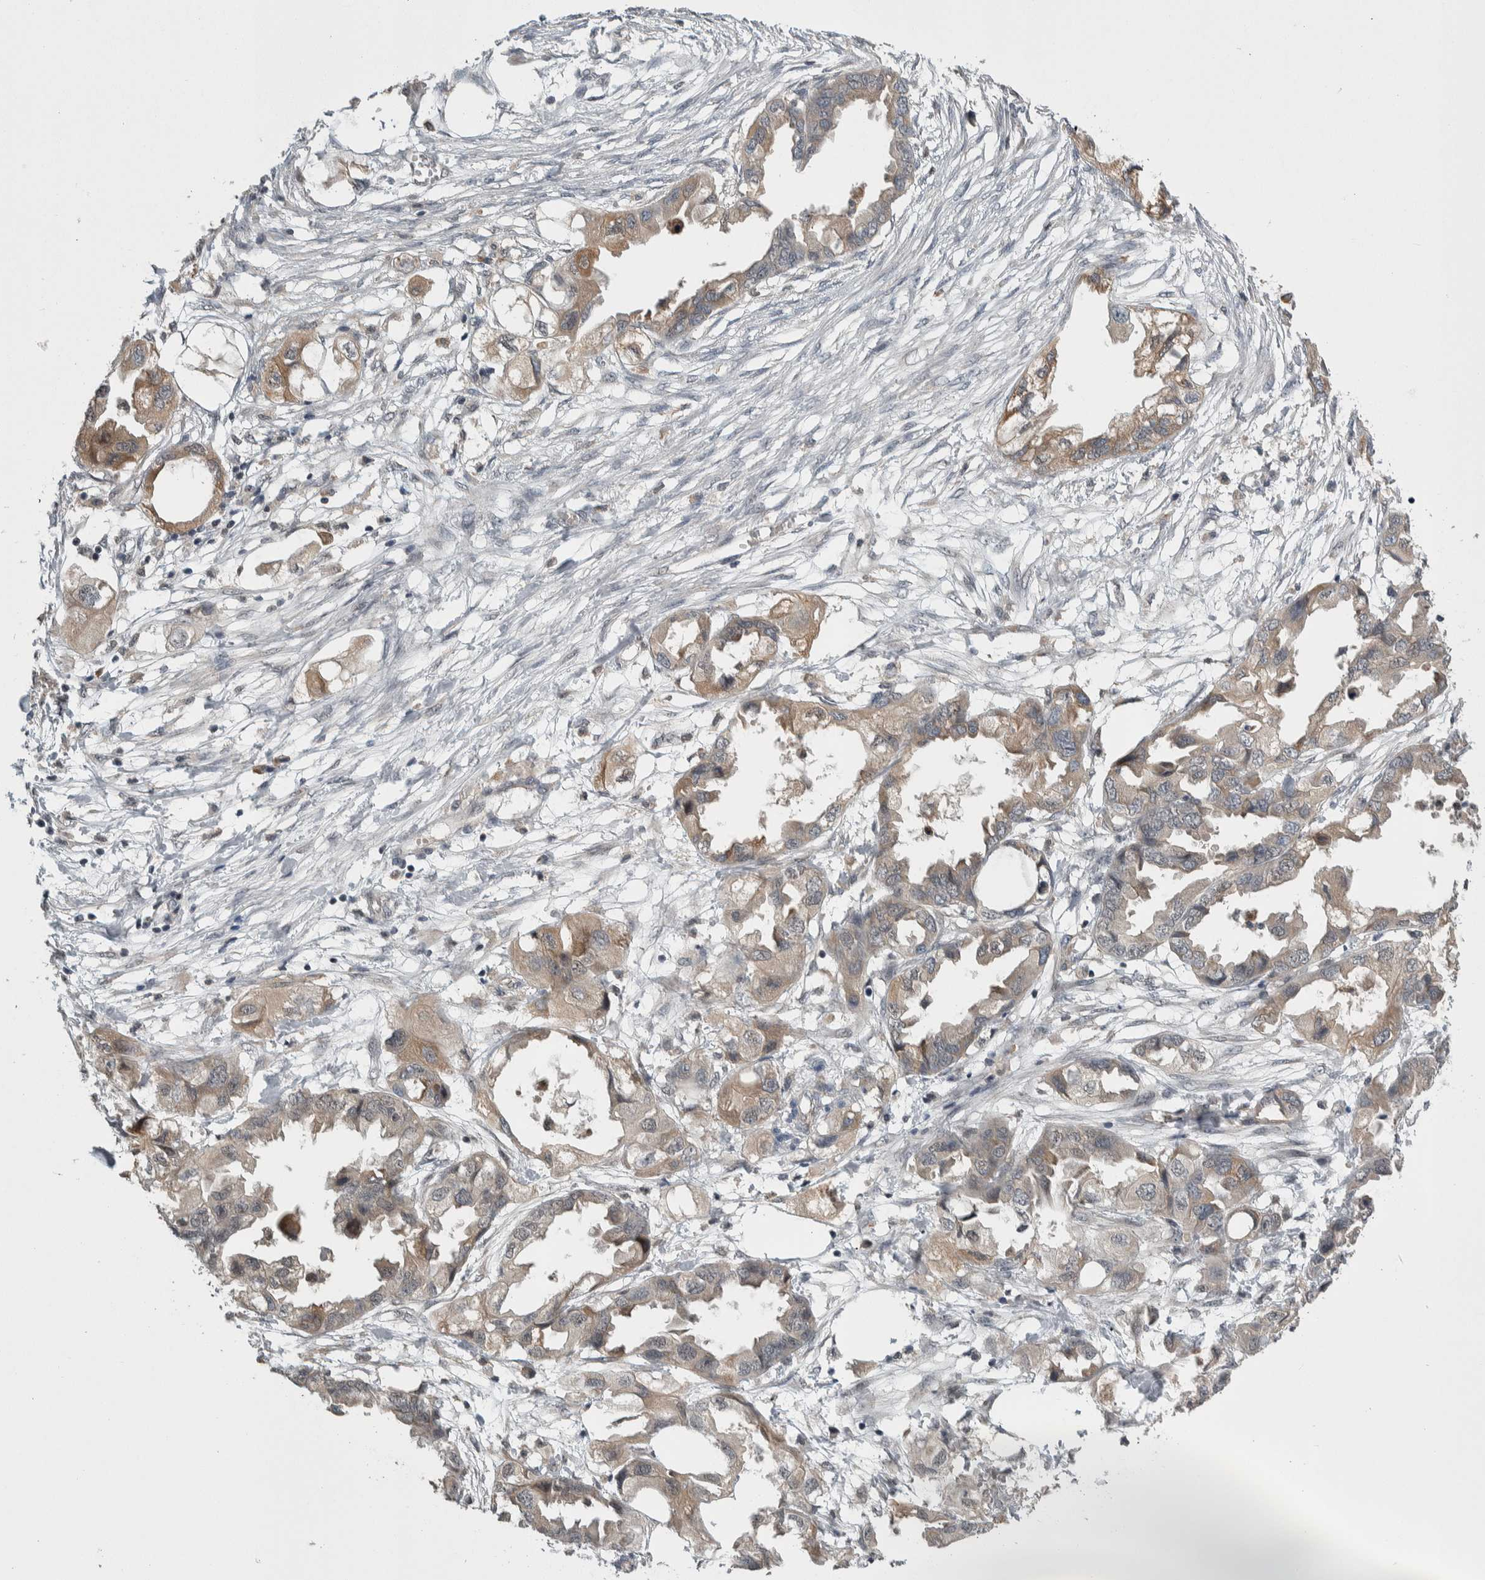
{"staining": {"intensity": "weak", "quantity": ">75%", "location": "cytoplasmic/membranous"}, "tissue": "endometrial cancer", "cell_type": "Tumor cells", "image_type": "cancer", "snomed": [{"axis": "morphology", "description": "Adenocarcinoma, NOS"}, {"axis": "morphology", "description": "Adenocarcinoma, metastatic, NOS"}, {"axis": "topography", "description": "Adipose tissue"}, {"axis": "topography", "description": "Endometrium"}], "caption": "A brown stain shows weak cytoplasmic/membranous positivity of a protein in endometrial cancer tumor cells. The protein is stained brown, and the nuclei are stained in blue (DAB IHC with brightfield microscopy, high magnification).", "gene": "PRDM4", "patient": {"sex": "female", "age": 67}}